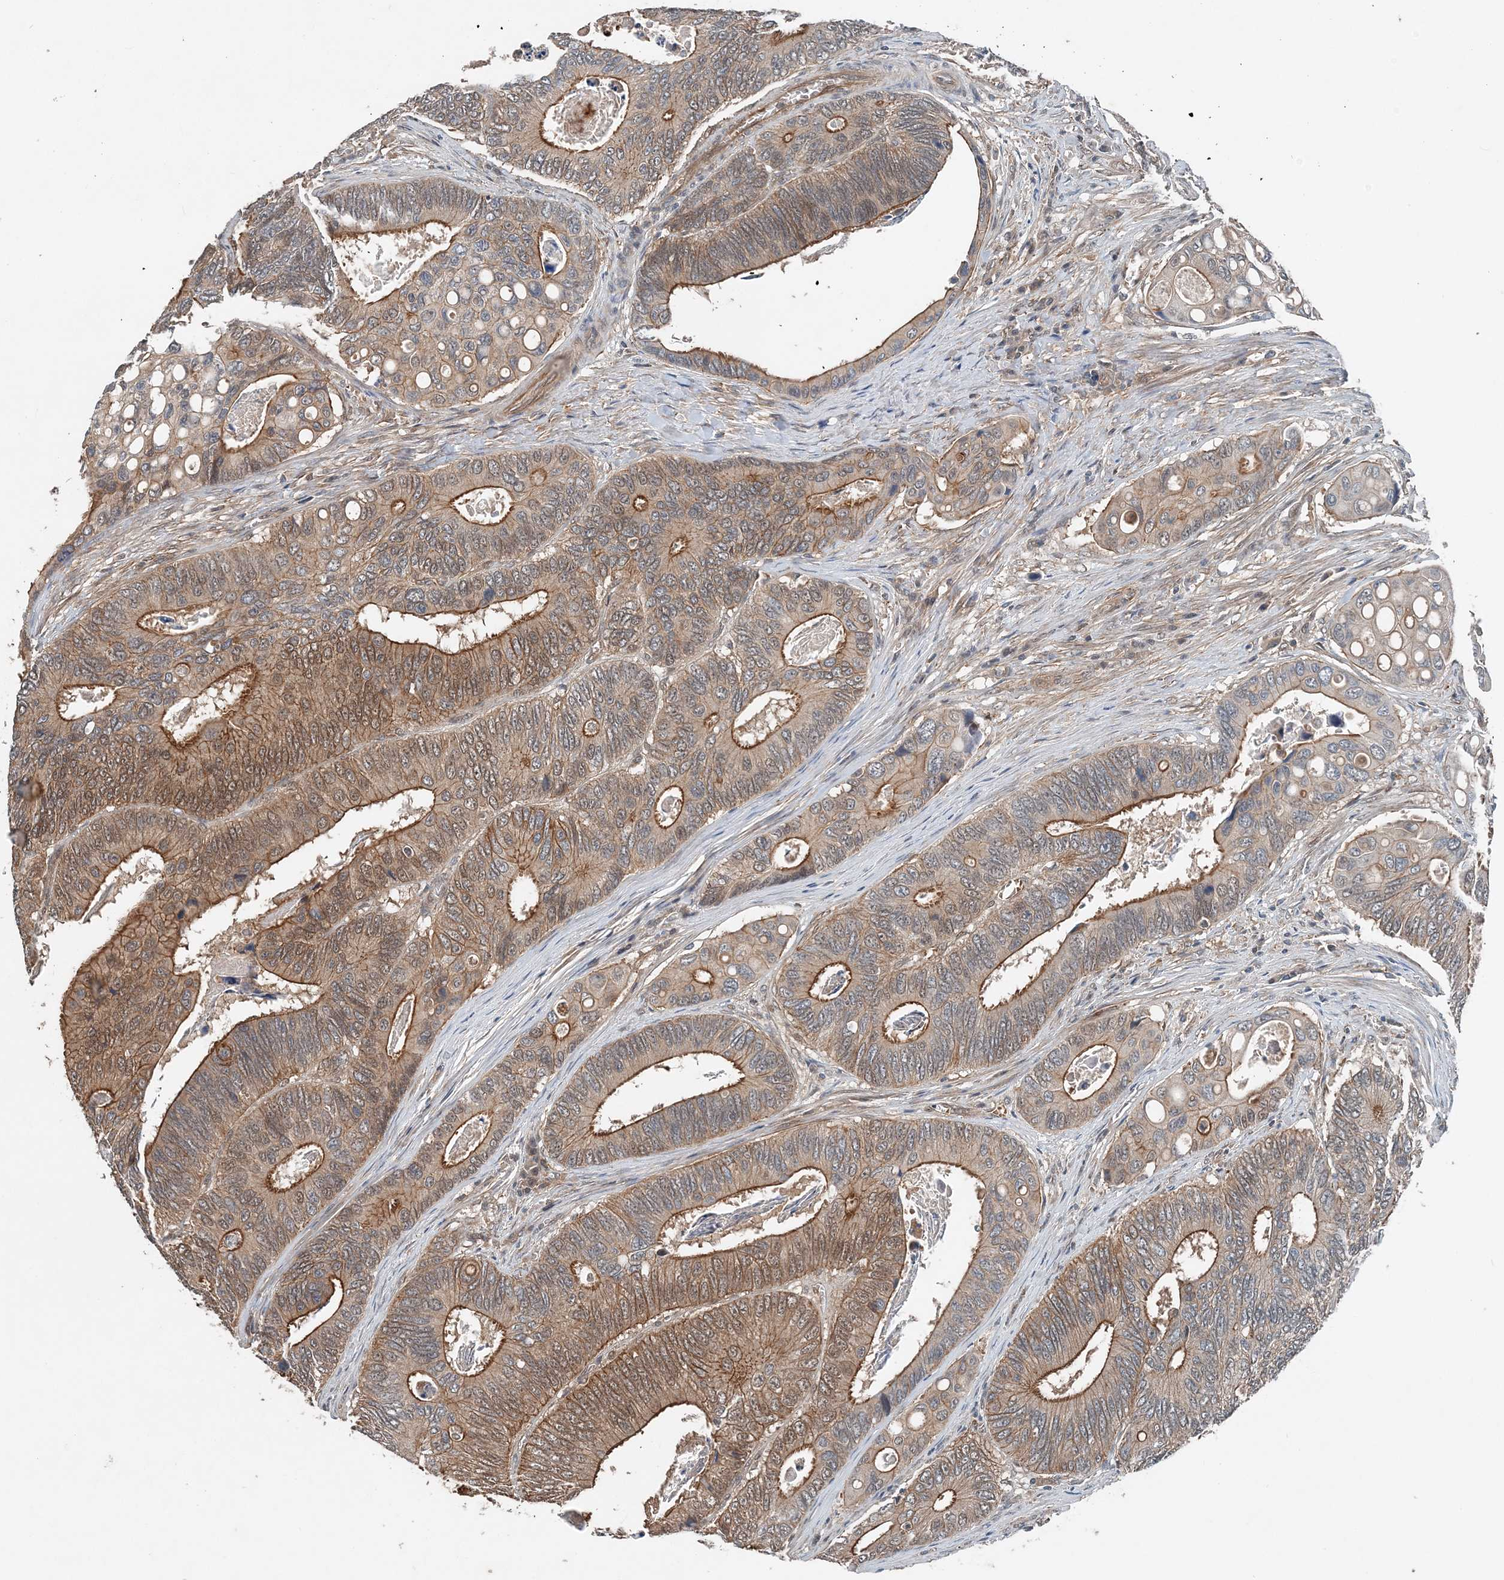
{"staining": {"intensity": "strong", "quantity": "25%-75%", "location": "cytoplasmic/membranous"}, "tissue": "colorectal cancer", "cell_type": "Tumor cells", "image_type": "cancer", "snomed": [{"axis": "morphology", "description": "Inflammation, NOS"}, {"axis": "morphology", "description": "Adenocarcinoma, NOS"}, {"axis": "topography", "description": "Colon"}], "caption": "The immunohistochemical stain shows strong cytoplasmic/membranous staining in tumor cells of colorectal cancer tissue. Nuclei are stained in blue.", "gene": "SMPD3", "patient": {"sex": "male", "age": 72}}